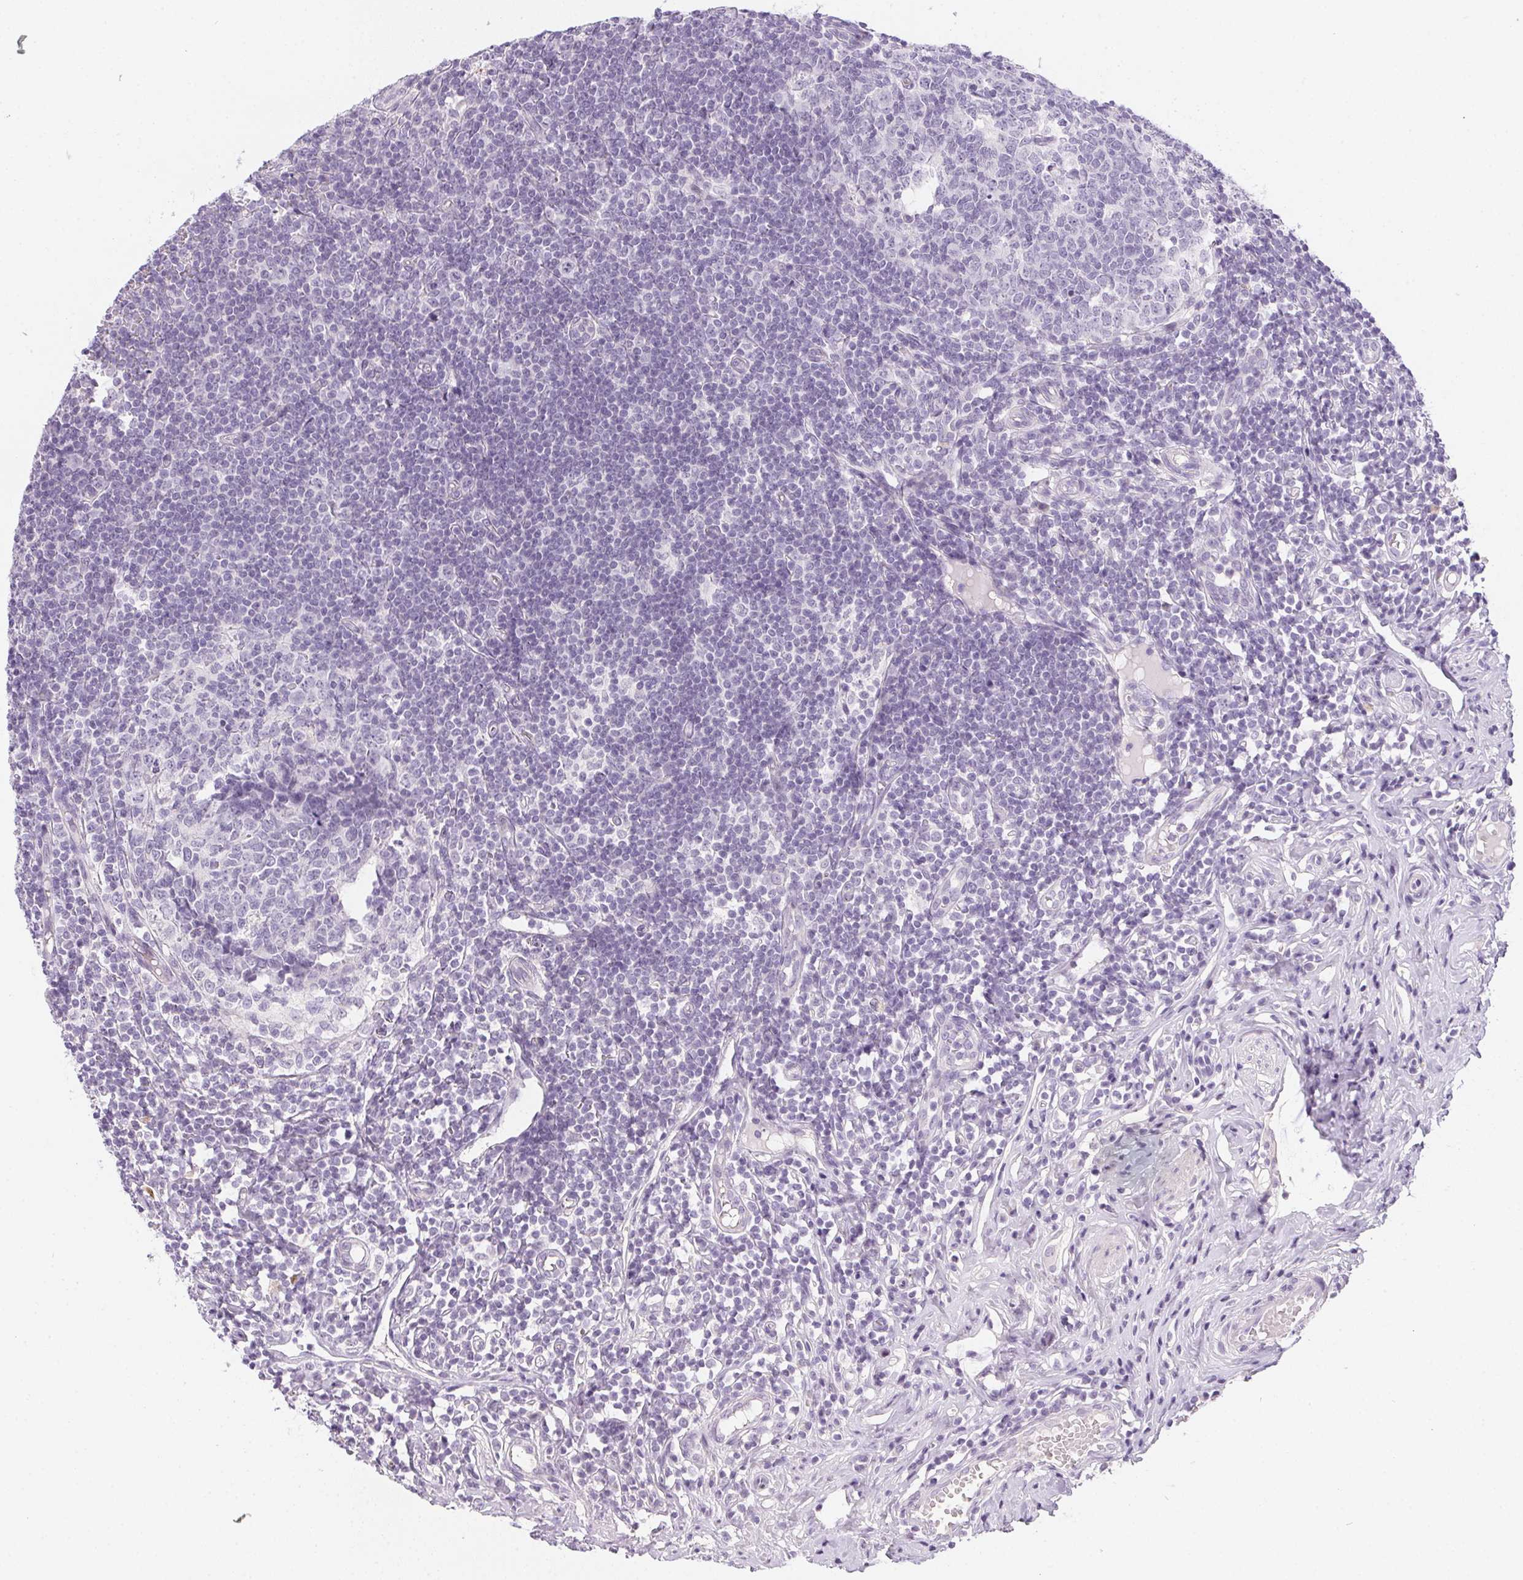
{"staining": {"intensity": "weak", "quantity": "<25%", "location": "cytoplasmic/membranous"}, "tissue": "appendix", "cell_type": "Glandular cells", "image_type": "normal", "snomed": [{"axis": "morphology", "description": "Normal tissue, NOS"}, {"axis": "topography", "description": "Appendix"}], "caption": "Human appendix stained for a protein using immunohistochemistry (IHC) shows no positivity in glandular cells.", "gene": "GSDMC", "patient": {"sex": "male", "age": 18}}